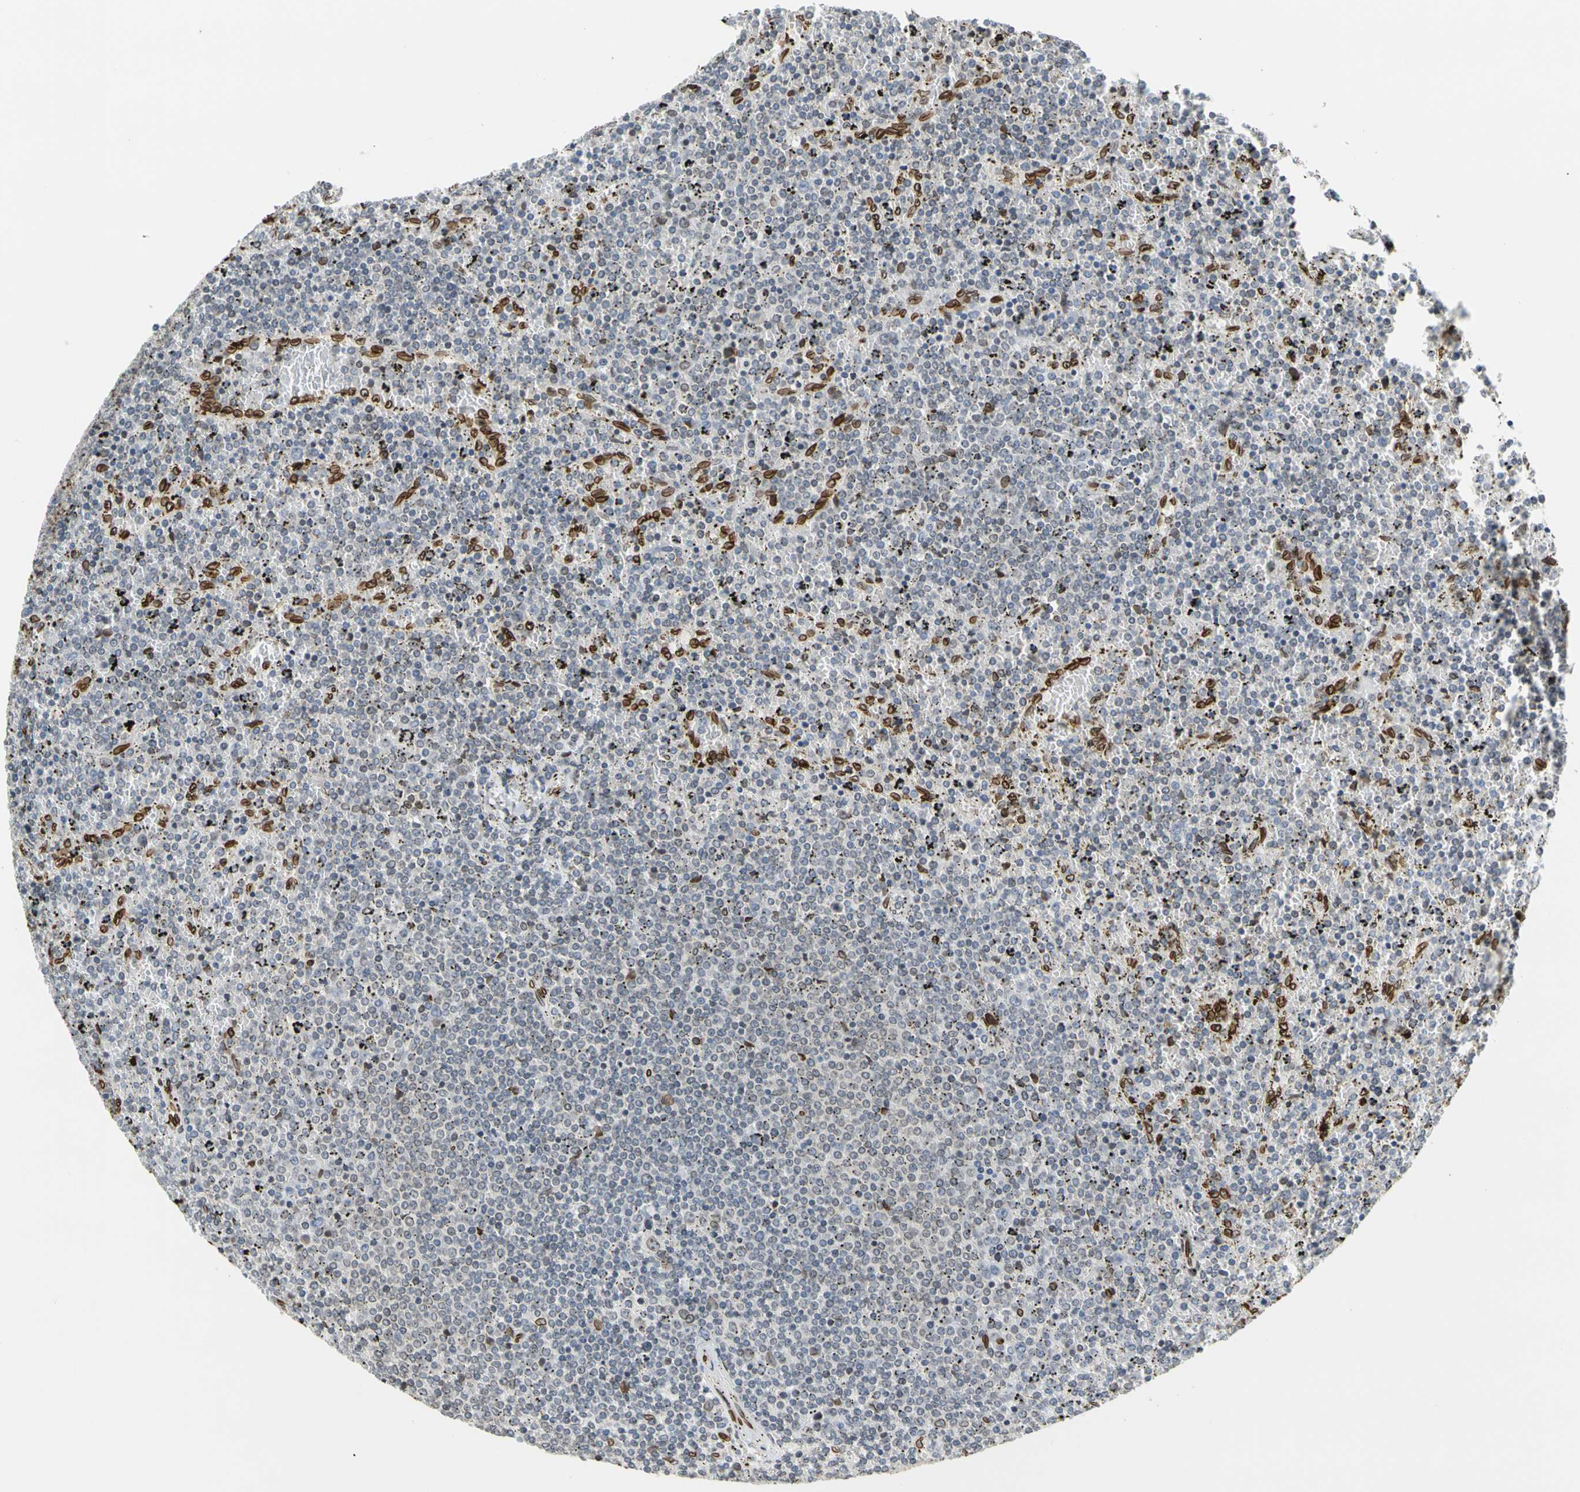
{"staining": {"intensity": "negative", "quantity": "none", "location": "none"}, "tissue": "lymphoma", "cell_type": "Tumor cells", "image_type": "cancer", "snomed": [{"axis": "morphology", "description": "Malignant lymphoma, non-Hodgkin's type, Low grade"}, {"axis": "topography", "description": "Spleen"}], "caption": "Immunohistochemical staining of low-grade malignant lymphoma, non-Hodgkin's type demonstrates no significant positivity in tumor cells.", "gene": "SUN1", "patient": {"sex": "female", "age": 77}}